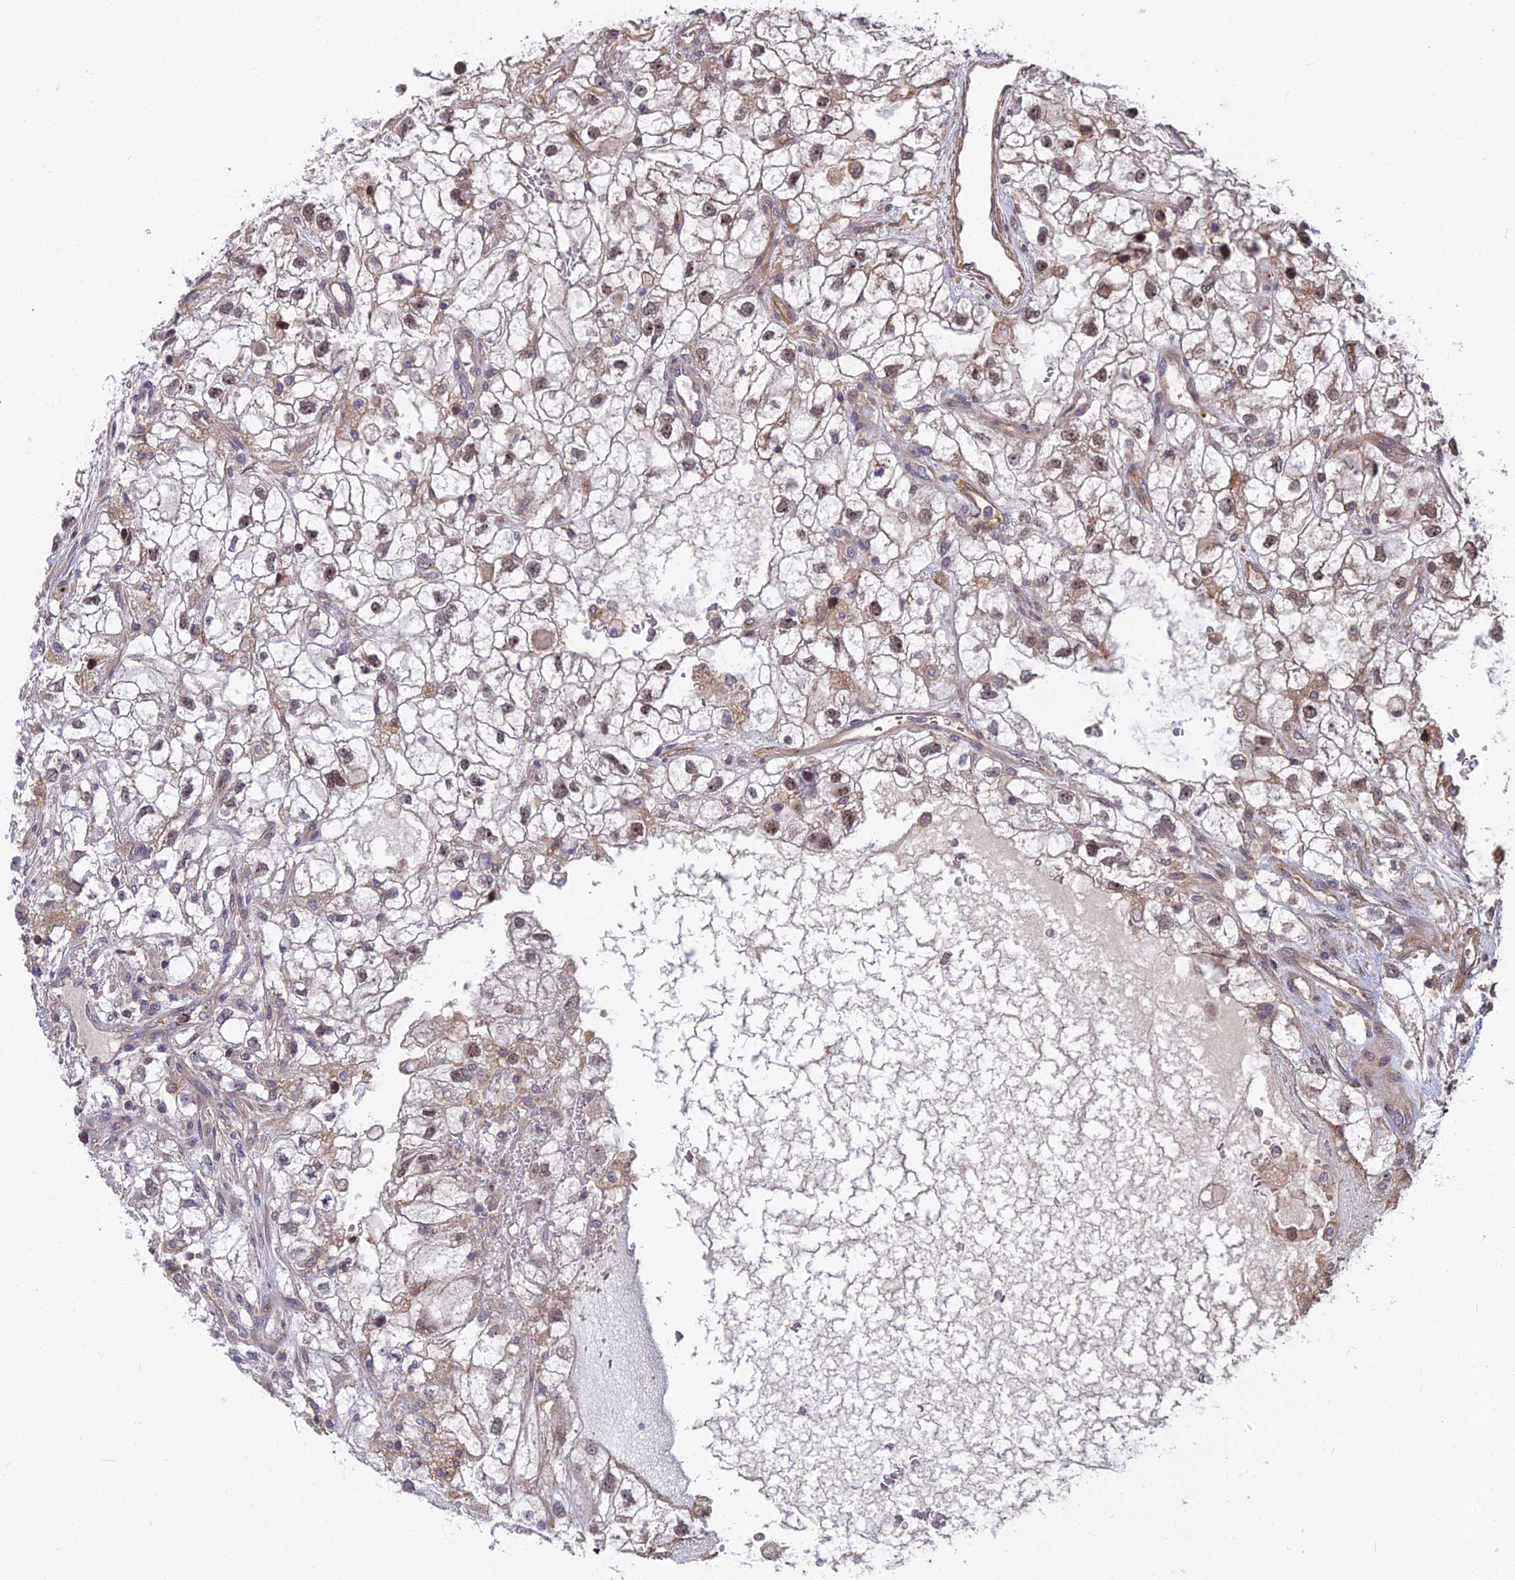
{"staining": {"intensity": "moderate", "quantity": "<25%", "location": "cytoplasmic/membranous,nuclear"}, "tissue": "renal cancer", "cell_type": "Tumor cells", "image_type": "cancer", "snomed": [{"axis": "morphology", "description": "Adenocarcinoma, NOS"}, {"axis": "topography", "description": "Kidney"}], "caption": "A low amount of moderate cytoplasmic/membranous and nuclear expression is present in approximately <25% of tumor cells in renal cancer tissue.", "gene": "TCEA3", "patient": {"sex": "male", "age": 59}}